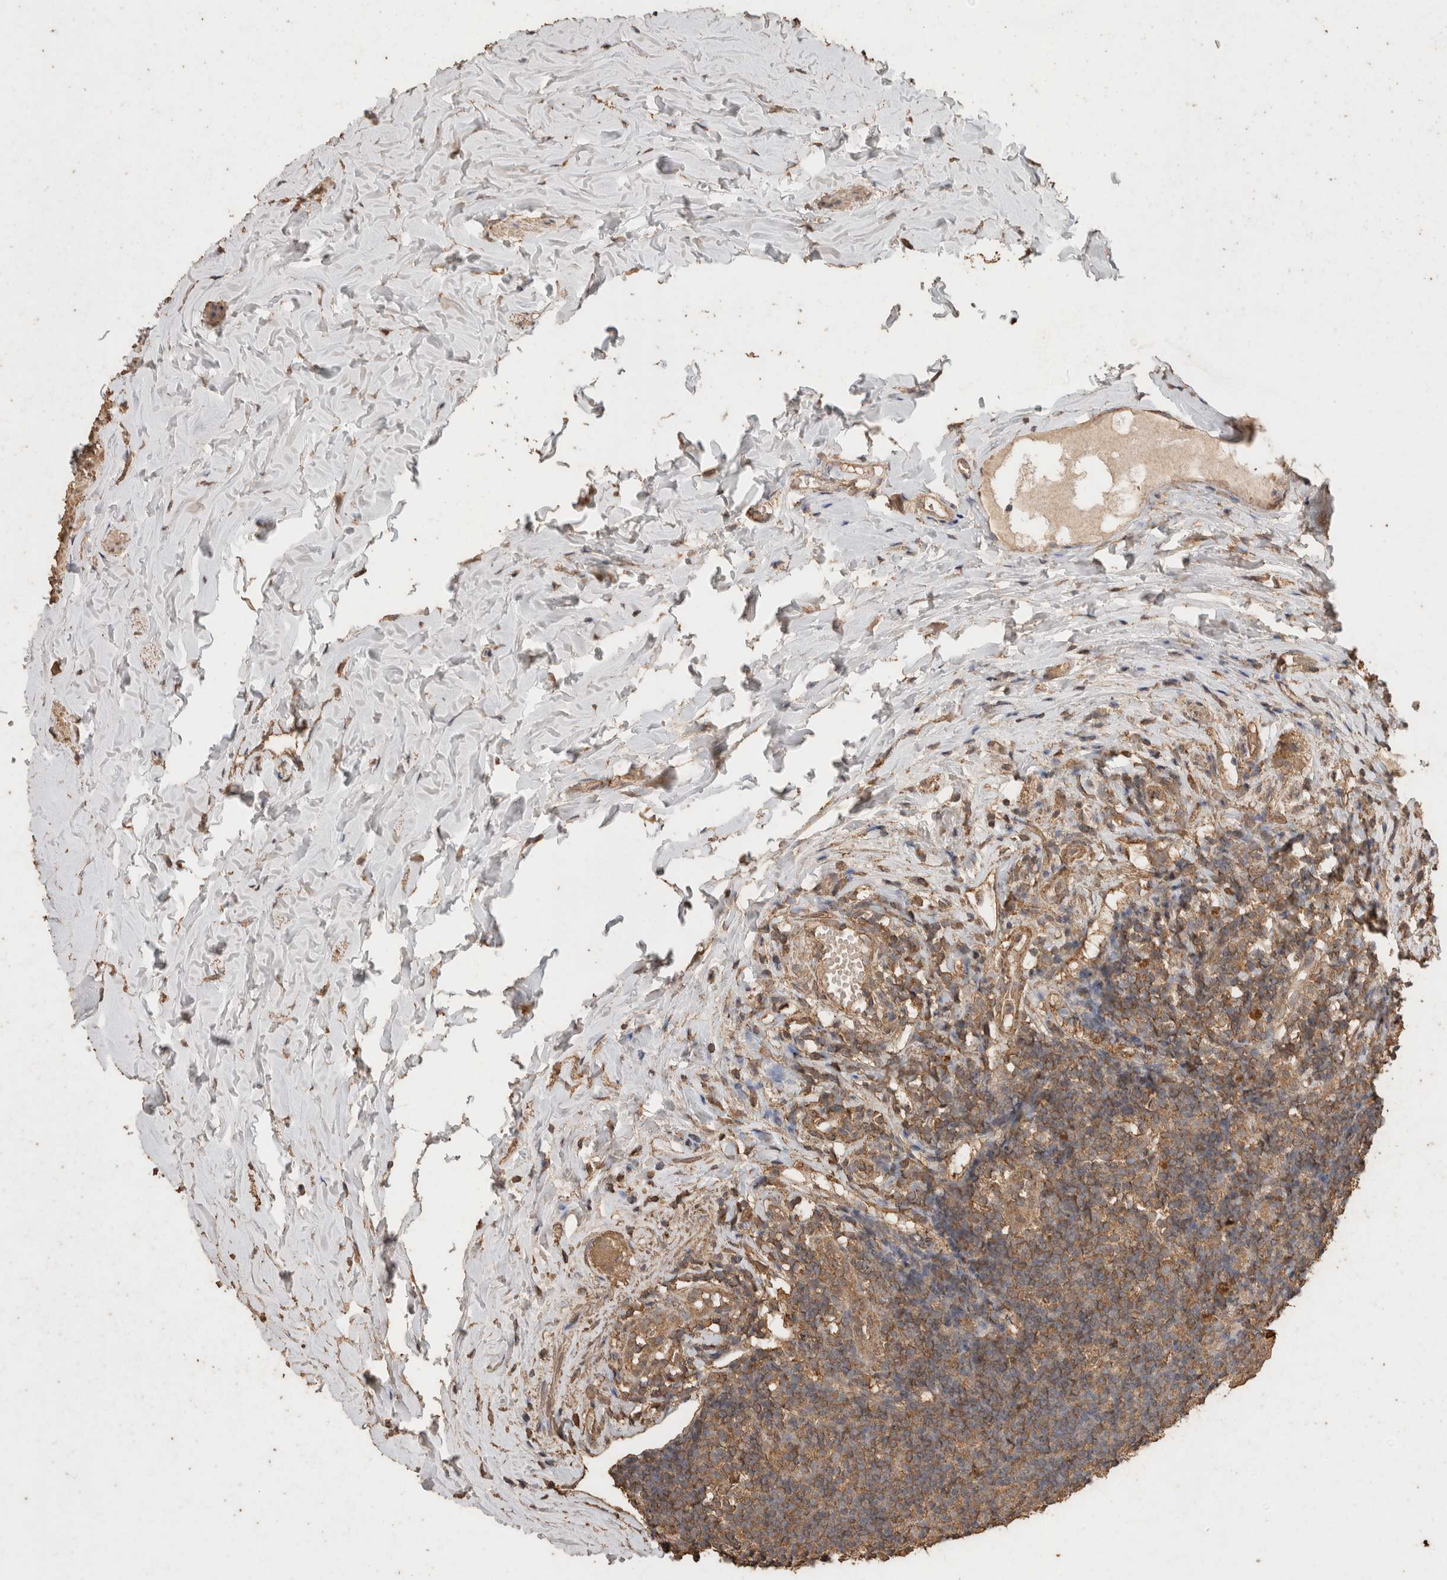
{"staining": {"intensity": "moderate", "quantity": ">75%", "location": "cytoplasmic/membranous"}, "tissue": "appendix", "cell_type": "Glandular cells", "image_type": "normal", "snomed": [{"axis": "morphology", "description": "Normal tissue, NOS"}, {"axis": "topography", "description": "Appendix"}], "caption": "Appendix stained for a protein (brown) demonstrates moderate cytoplasmic/membranous positive staining in about >75% of glandular cells.", "gene": "CX3CL1", "patient": {"sex": "female", "age": 20}}